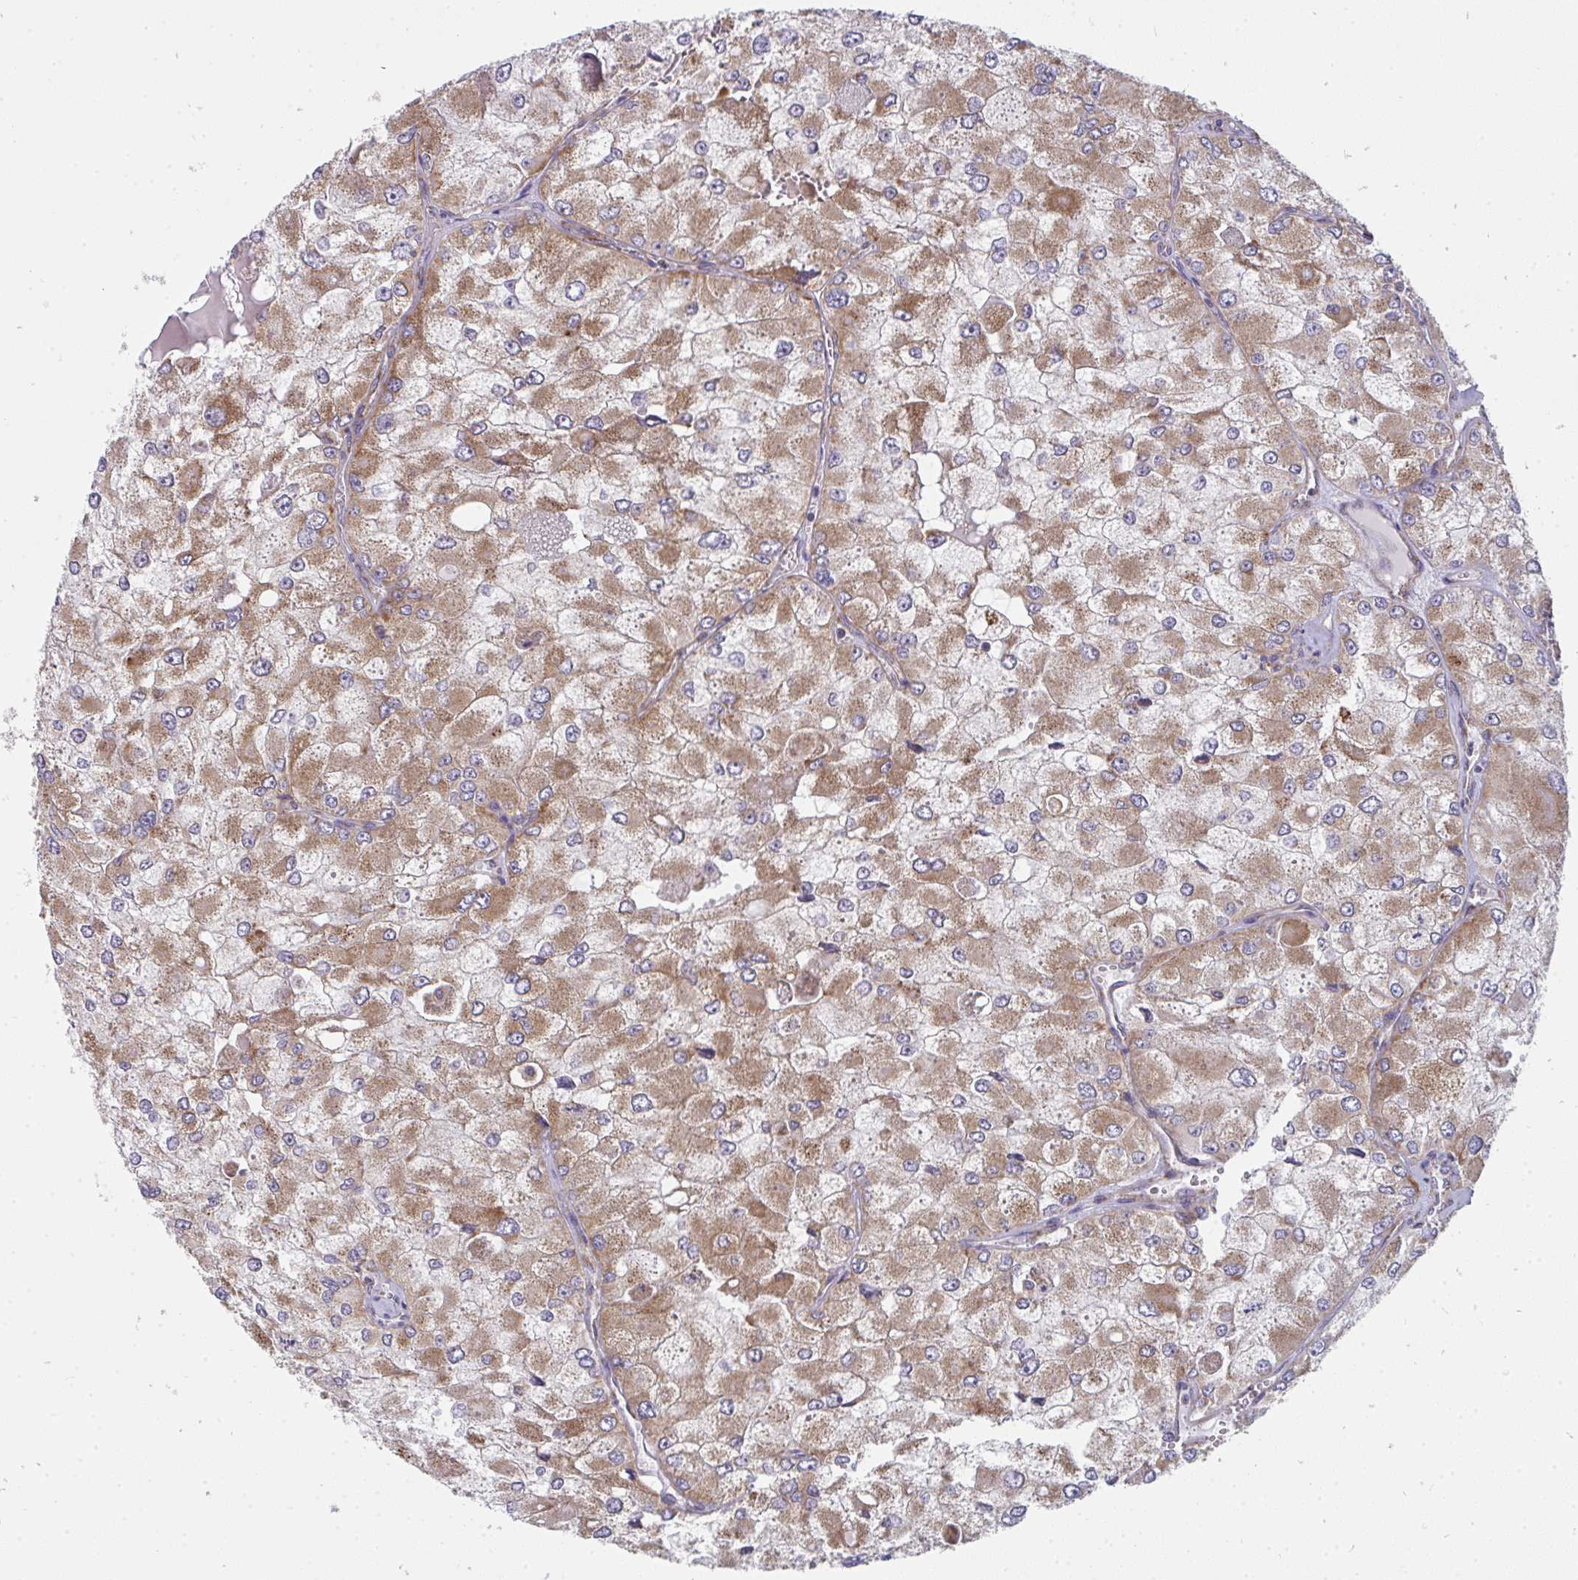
{"staining": {"intensity": "moderate", "quantity": ">75%", "location": "cytoplasmic/membranous"}, "tissue": "renal cancer", "cell_type": "Tumor cells", "image_type": "cancer", "snomed": [{"axis": "morphology", "description": "Adenocarcinoma, NOS"}, {"axis": "topography", "description": "Kidney"}], "caption": "Immunohistochemistry micrograph of neoplastic tissue: adenocarcinoma (renal) stained using immunohistochemistry displays medium levels of moderate protein expression localized specifically in the cytoplasmic/membranous of tumor cells, appearing as a cytoplasmic/membranous brown color.", "gene": "FAHD1", "patient": {"sex": "female", "age": 70}}